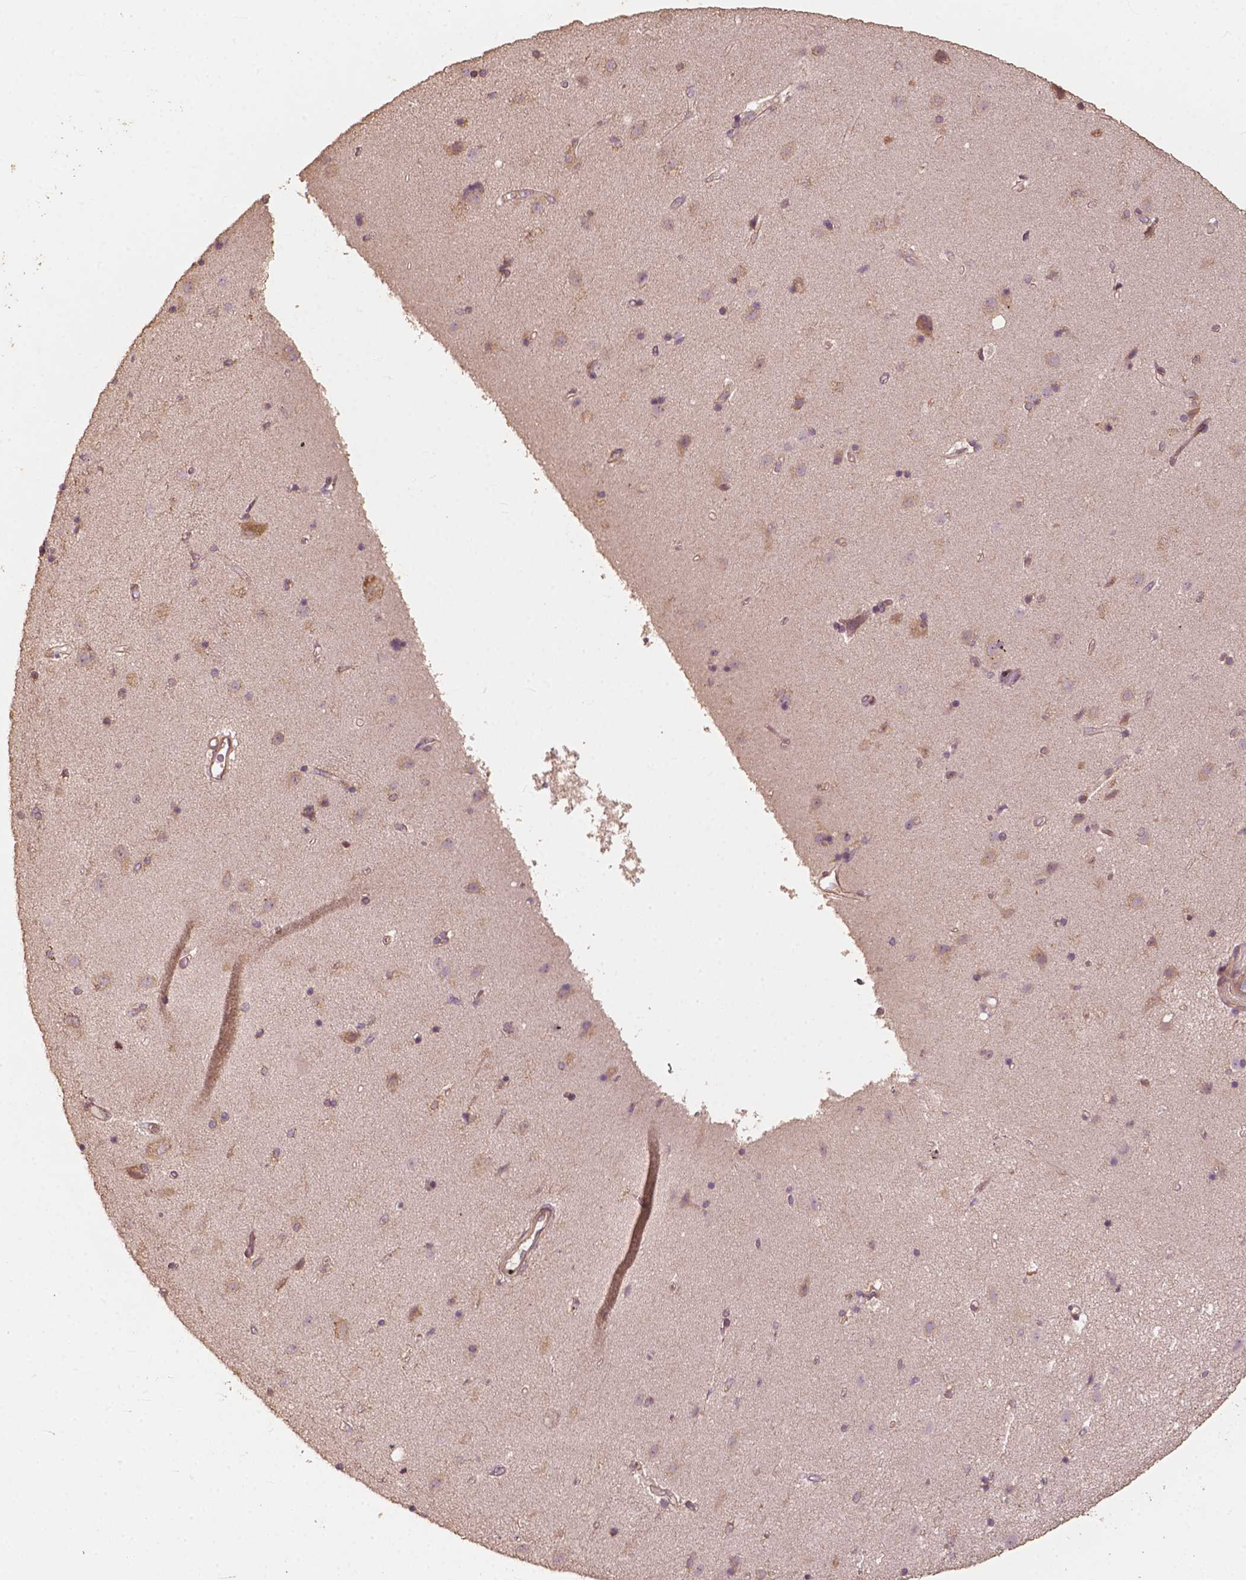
{"staining": {"intensity": "weak", "quantity": "<25%", "location": "cytoplasmic/membranous"}, "tissue": "caudate", "cell_type": "Glial cells", "image_type": "normal", "snomed": [{"axis": "morphology", "description": "Normal tissue, NOS"}, {"axis": "topography", "description": "Lateral ventricle wall"}], "caption": "Glial cells show no significant protein staining in normal caudate. (Brightfield microscopy of DAB immunohistochemistry (IHC) at high magnification).", "gene": "G3BP1", "patient": {"sex": "female", "age": 71}}